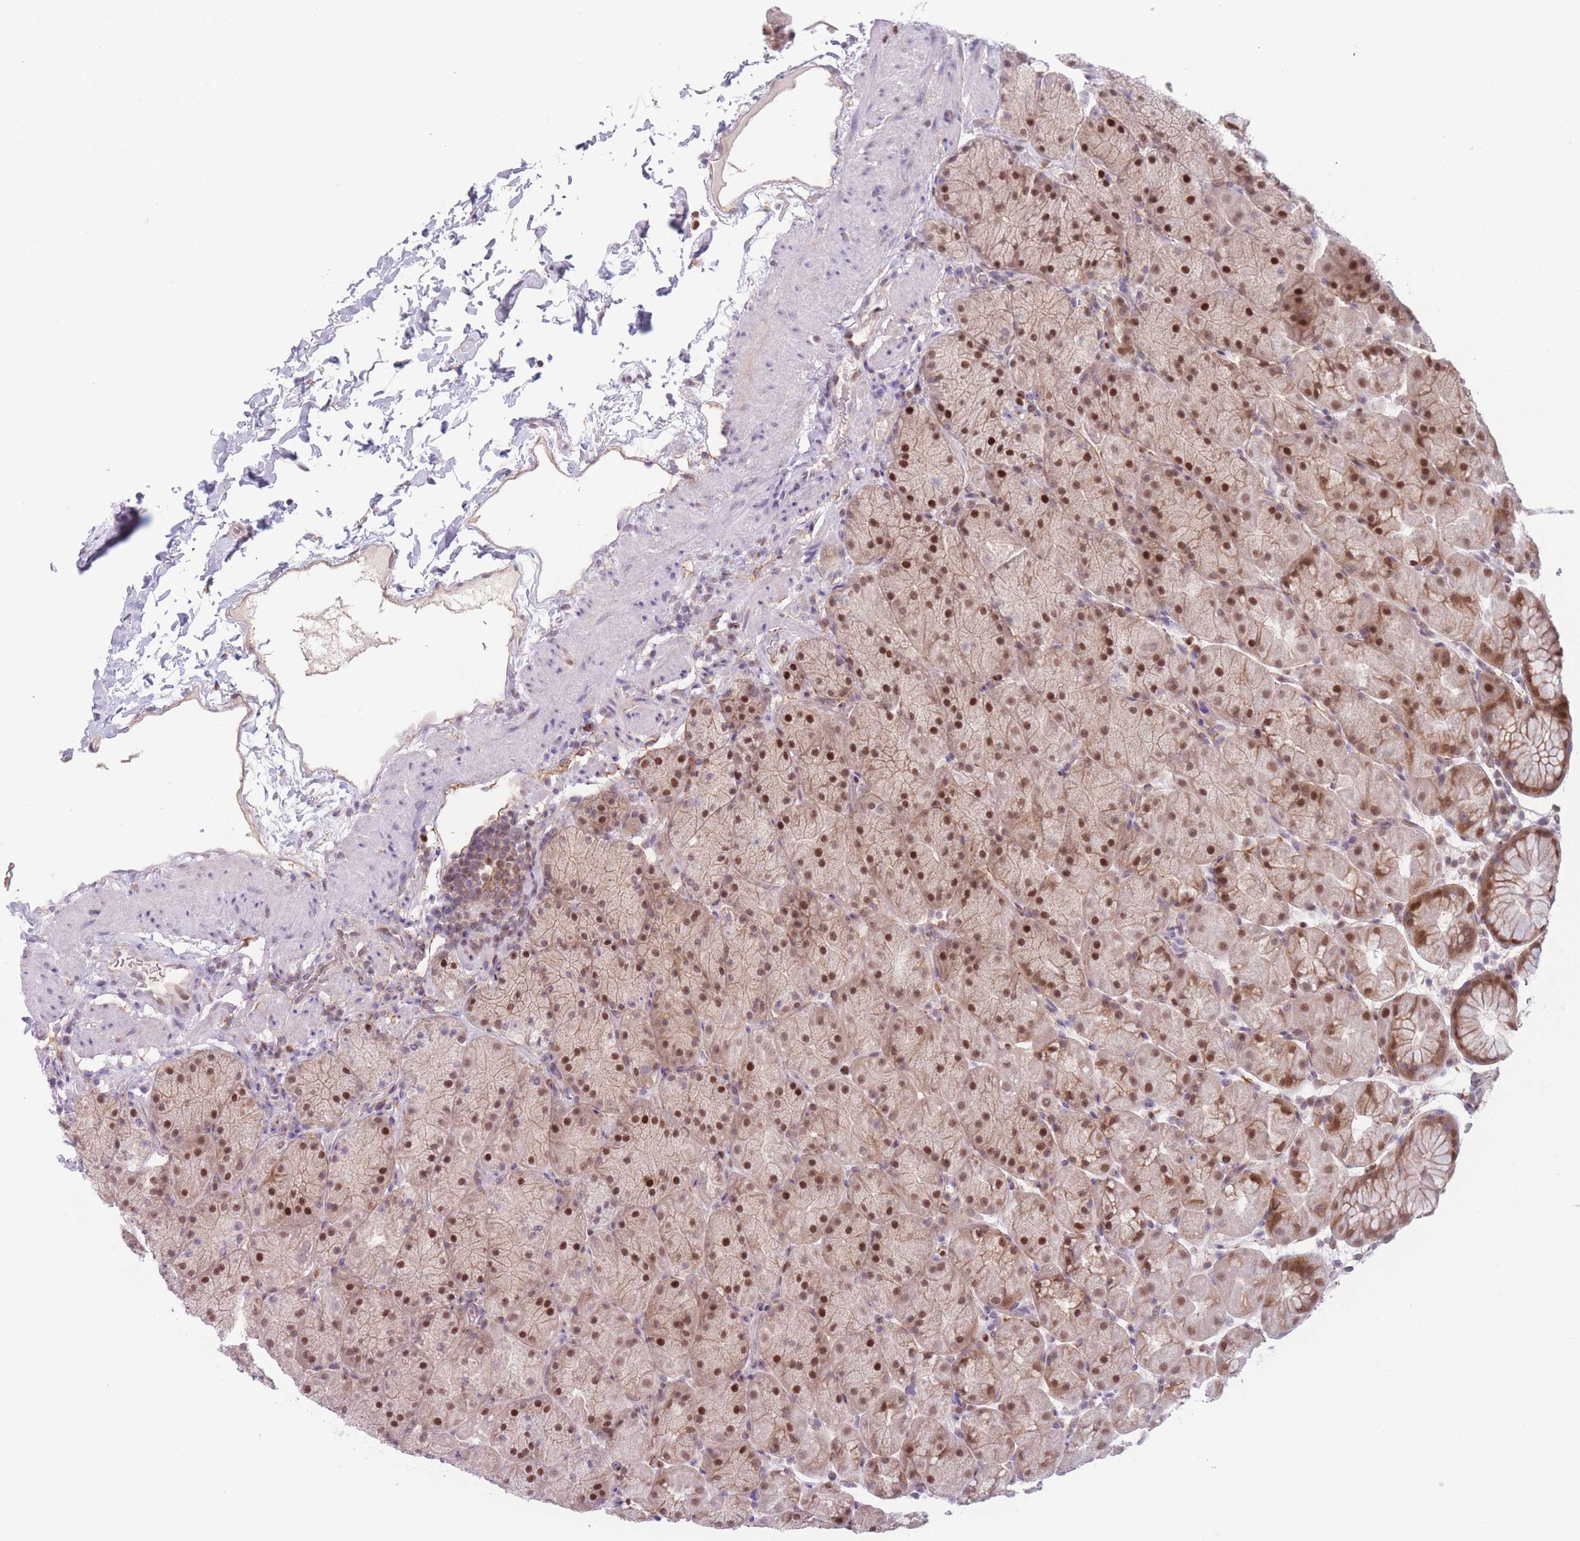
{"staining": {"intensity": "moderate", "quantity": ">75%", "location": "cytoplasmic/membranous,nuclear"}, "tissue": "stomach", "cell_type": "Glandular cells", "image_type": "normal", "snomed": [{"axis": "morphology", "description": "Normal tissue, NOS"}, {"axis": "topography", "description": "Stomach, upper"}, {"axis": "topography", "description": "Stomach, lower"}], "caption": "IHC micrograph of normal human stomach stained for a protein (brown), which displays medium levels of moderate cytoplasmic/membranous,nuclear staining in about >75% of glandular cells.", "gene": "ENSG00000267179", "patient": {"sex": "male", "age": 67}}